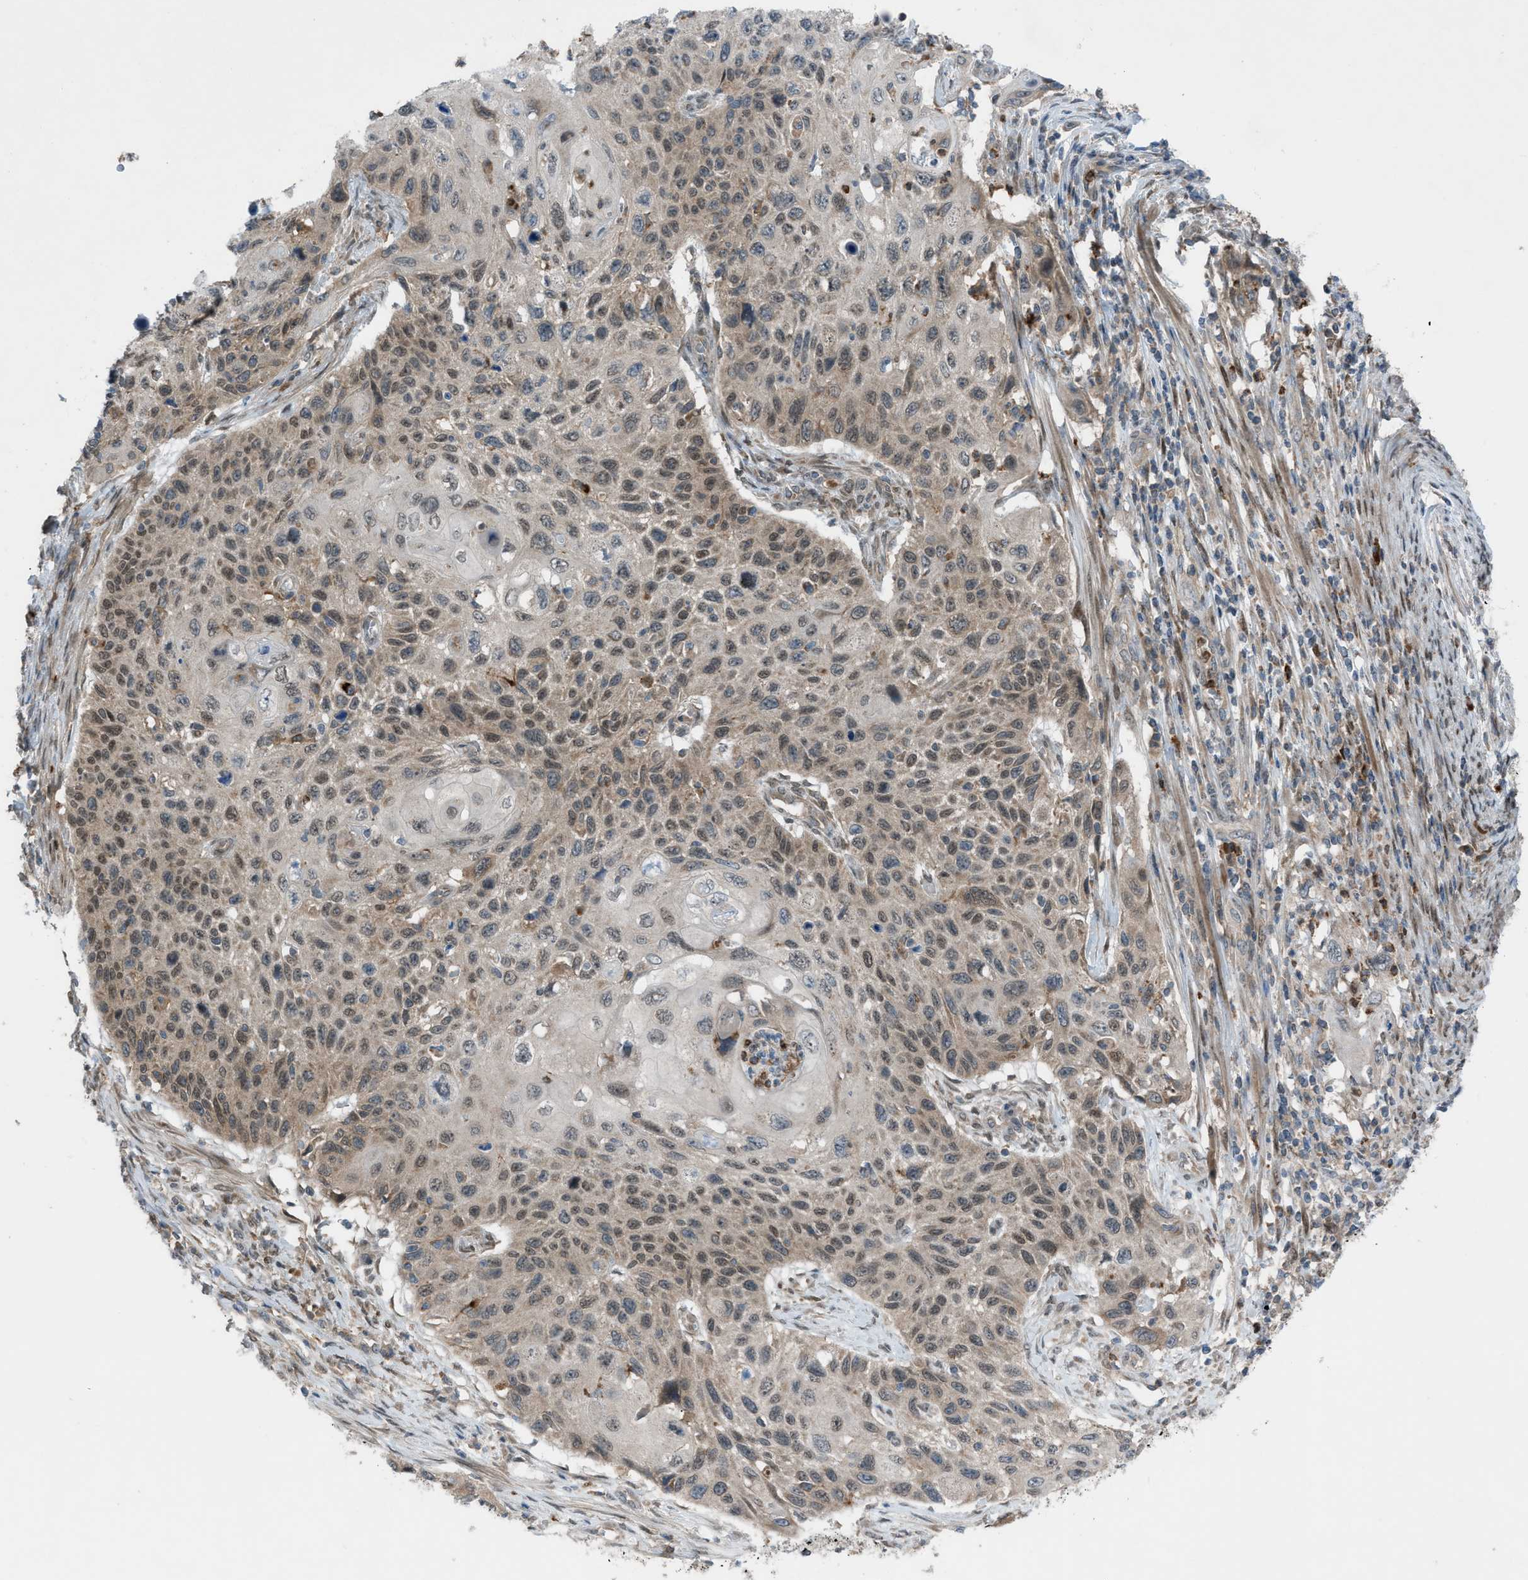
{"staining": {"intensity": "moderate", "quantity": ">75%", "location": "cytoplasmic/membranous,nuclear"}, "tissue": "cervical cancer", "cell_type": "Tumor cells", "image_type": "cancer", "snomed": [{"axis": "morphology", "description": "Squamous cell carcinoma, NOS"}, {"axis": "topography", "description": "Cervix"}], "caption": "Cervical cancer (squamous cell carcinoma) stained for a protein (brown) reveals moderate cytoplasmic/membranous and nuclear positive staining in approximately >75% of tumor cells.", "gene": "DYRK1A", "patient": {"sex": "female", "age": 70}}